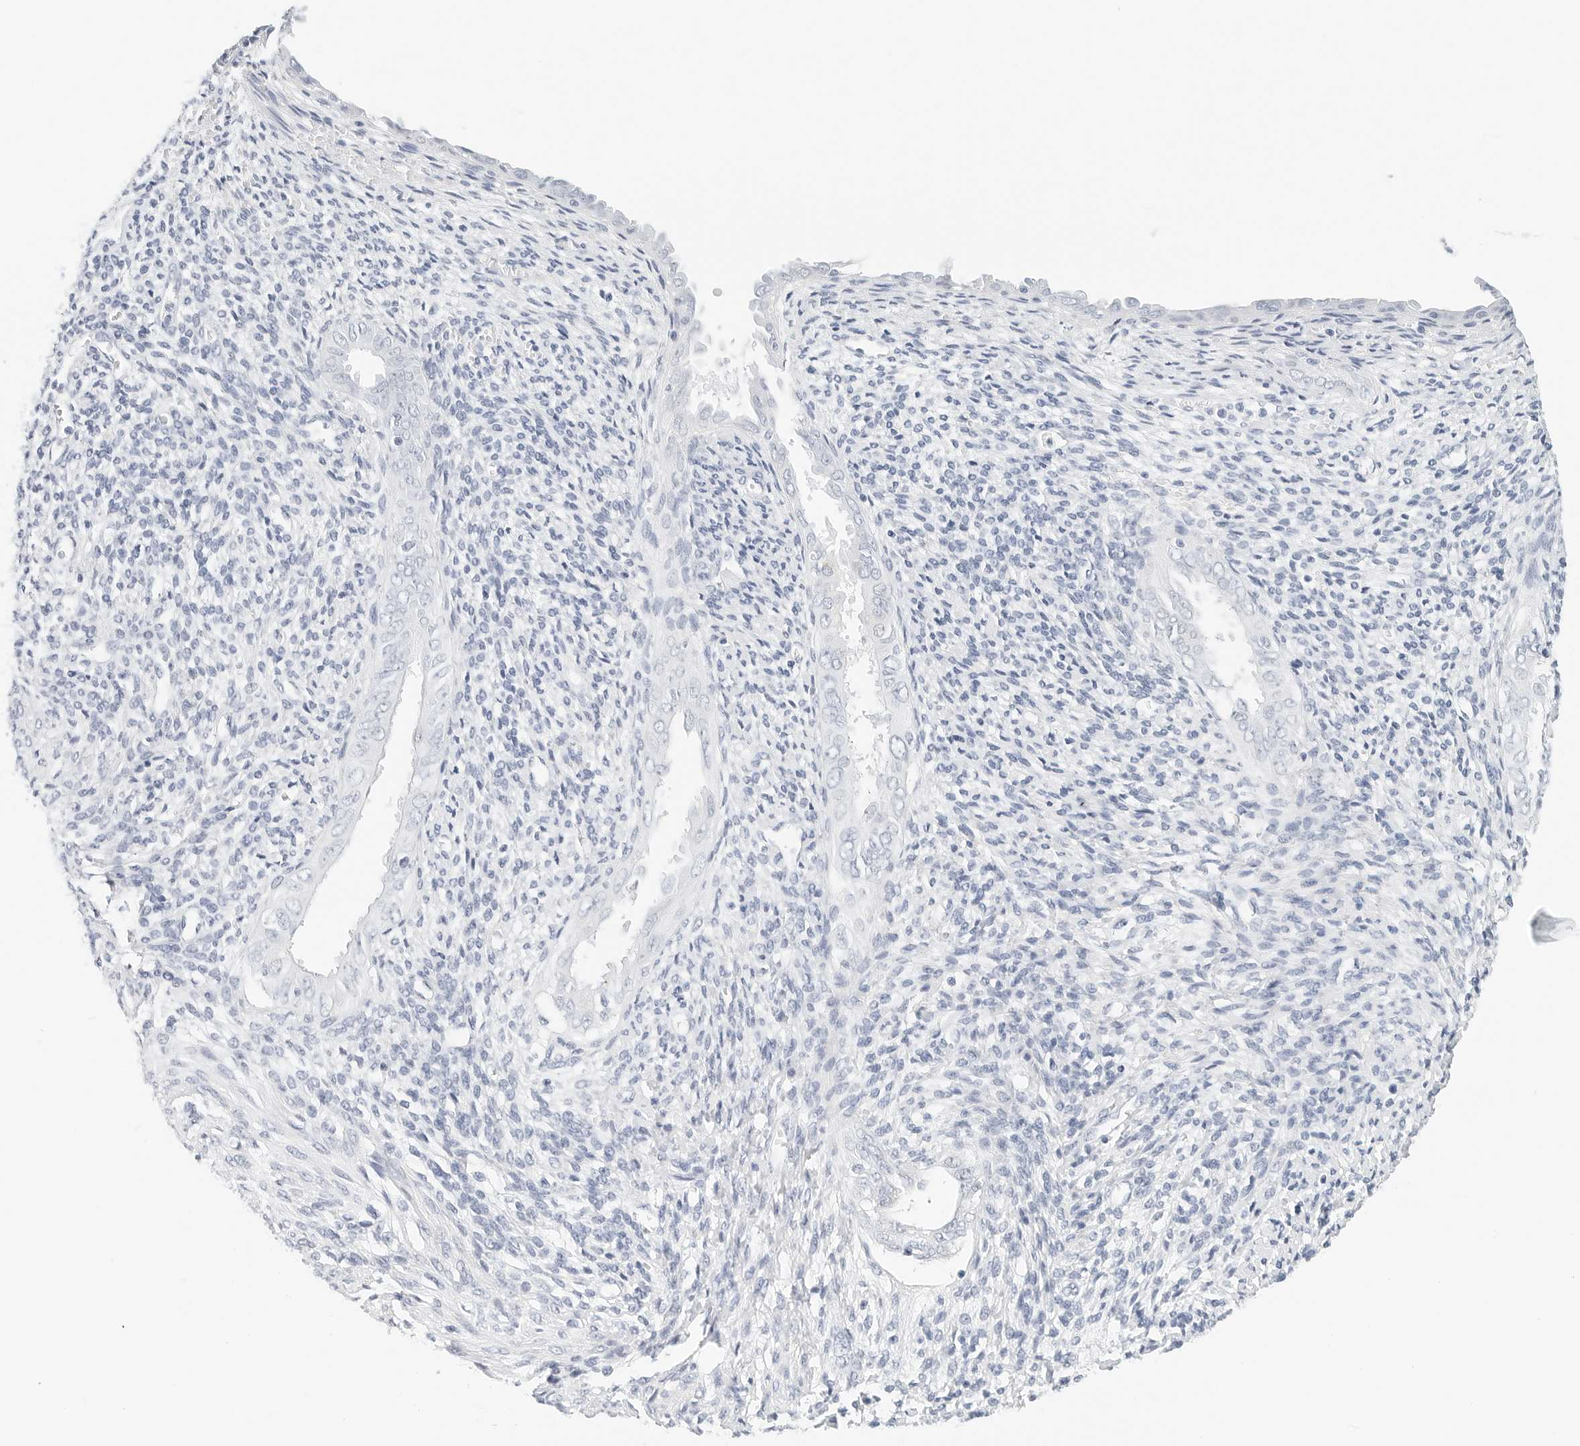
{"staining": {"intensity": "negative", "quantity": "none", "location": "none"}, "tissue": "endometrium", "cell_type": "Cells in endometrial stroma", "image_type": "normal", "snomed": [{"axis": "morphology", "description": "Normal tissue, NOS"}, {"axis": "topography", "description": "Endometrium"}], "caption": "Cells in endometrial stroma show no significant expression in benign endometrium. (Stains: DAB immunohistochemistry (IHC) with hematoxylin counter stain, Microscopy: brightfield microscopy at high magnification).", "gene": "CD22", "patient": {"sex": "female", "age": 66}}